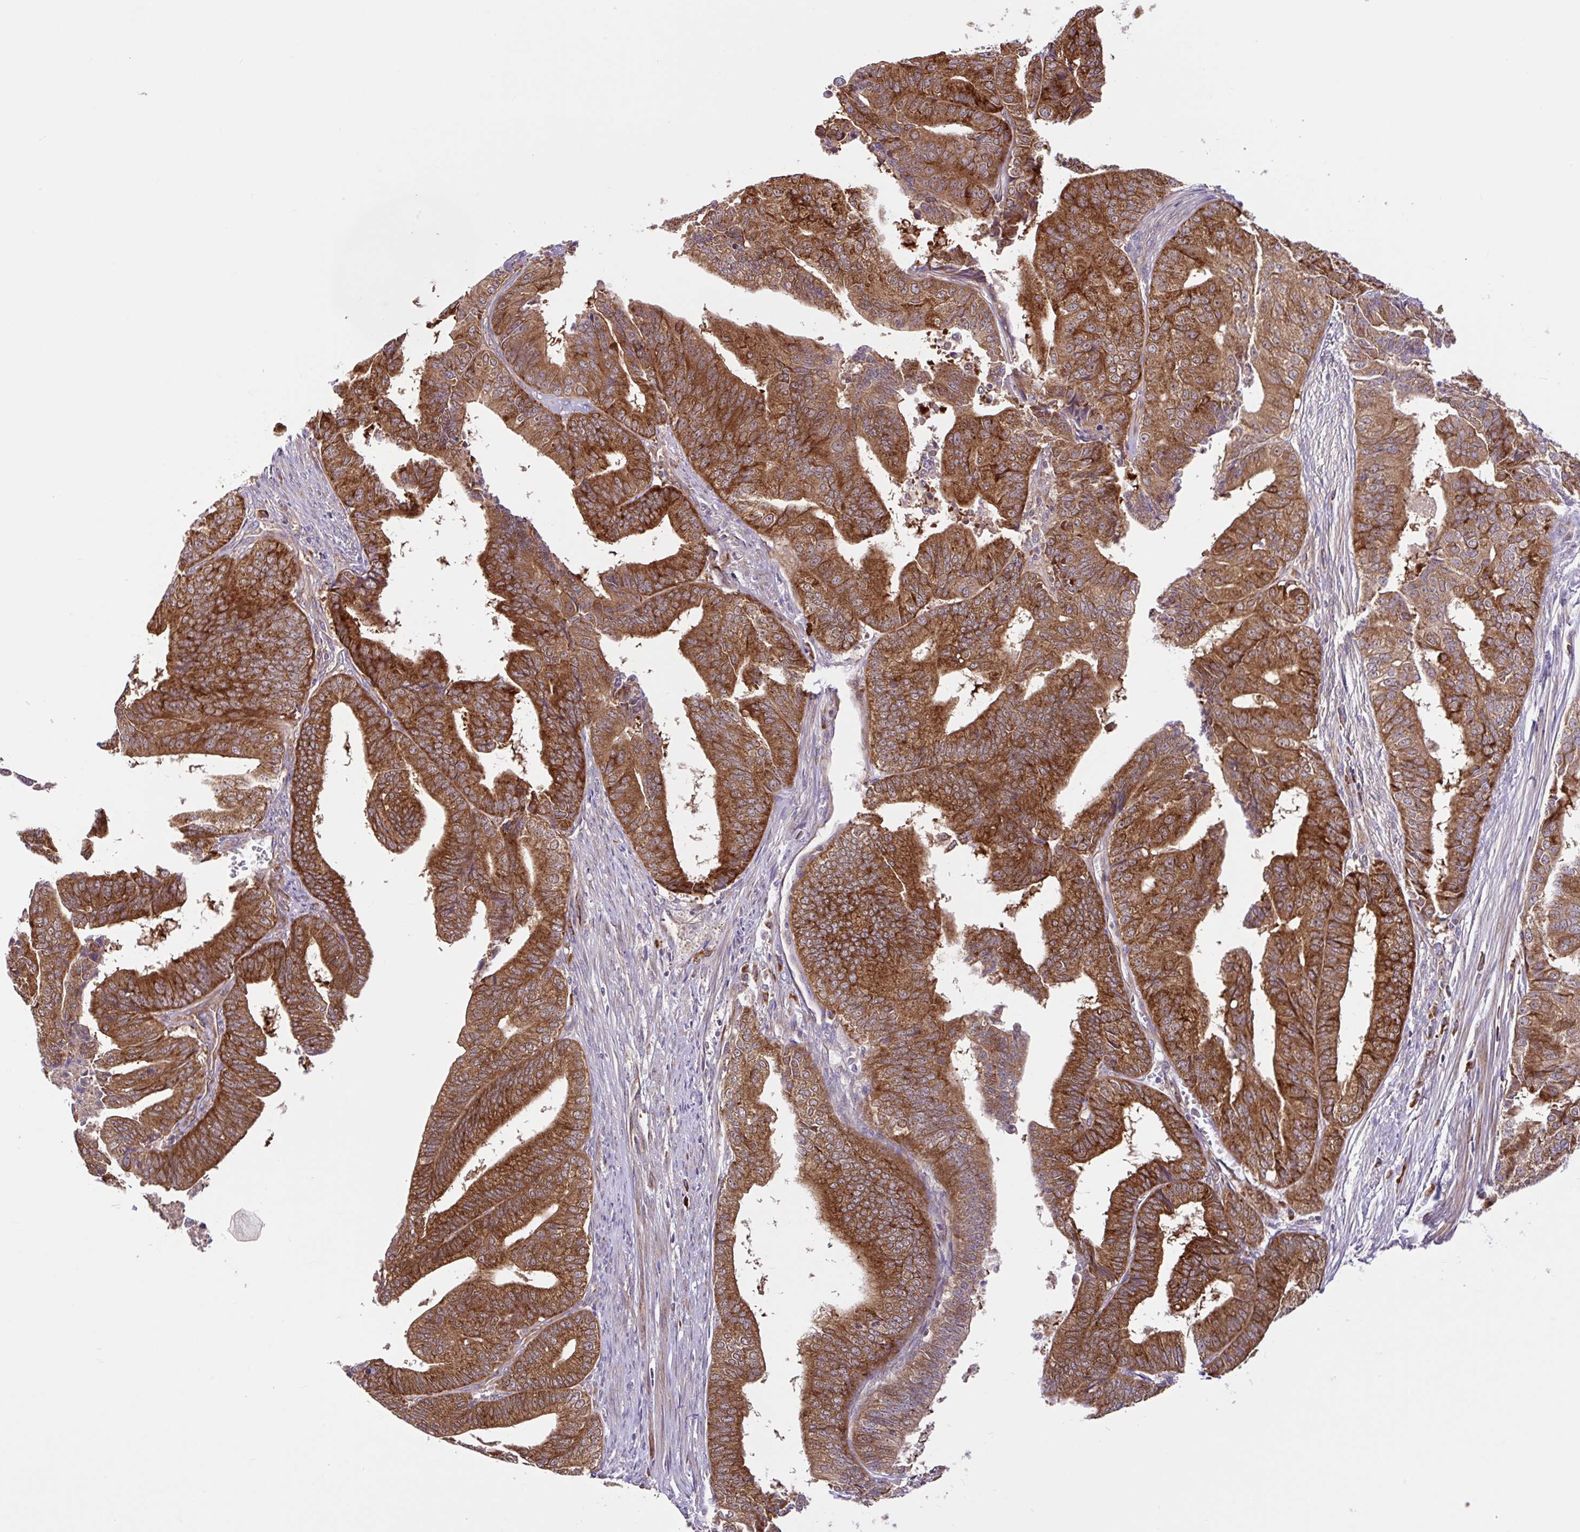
{"staining": {"intensity": "strong", "quantity": ">75%", "location": "cytoplasmic/membranous"}, "tissue": "endometrial cancer", "cell_type": "Tumor cells", "image_type": "cancer", "snomed": [{"axis": "morphology", "description": "Adenocarcinoma, NOS"}, {"axis": "topography", "description": "Endometrium"}], "caption": "There is high levels of strong cytoplasmic/membranous expression in tumor cells of endometrial cancer (adenocarcinoma), as demonstrated by immunohistochemical staining (brown color).", "gene": "NTPCR", "patient": {"sex": "female", "age": 65}}